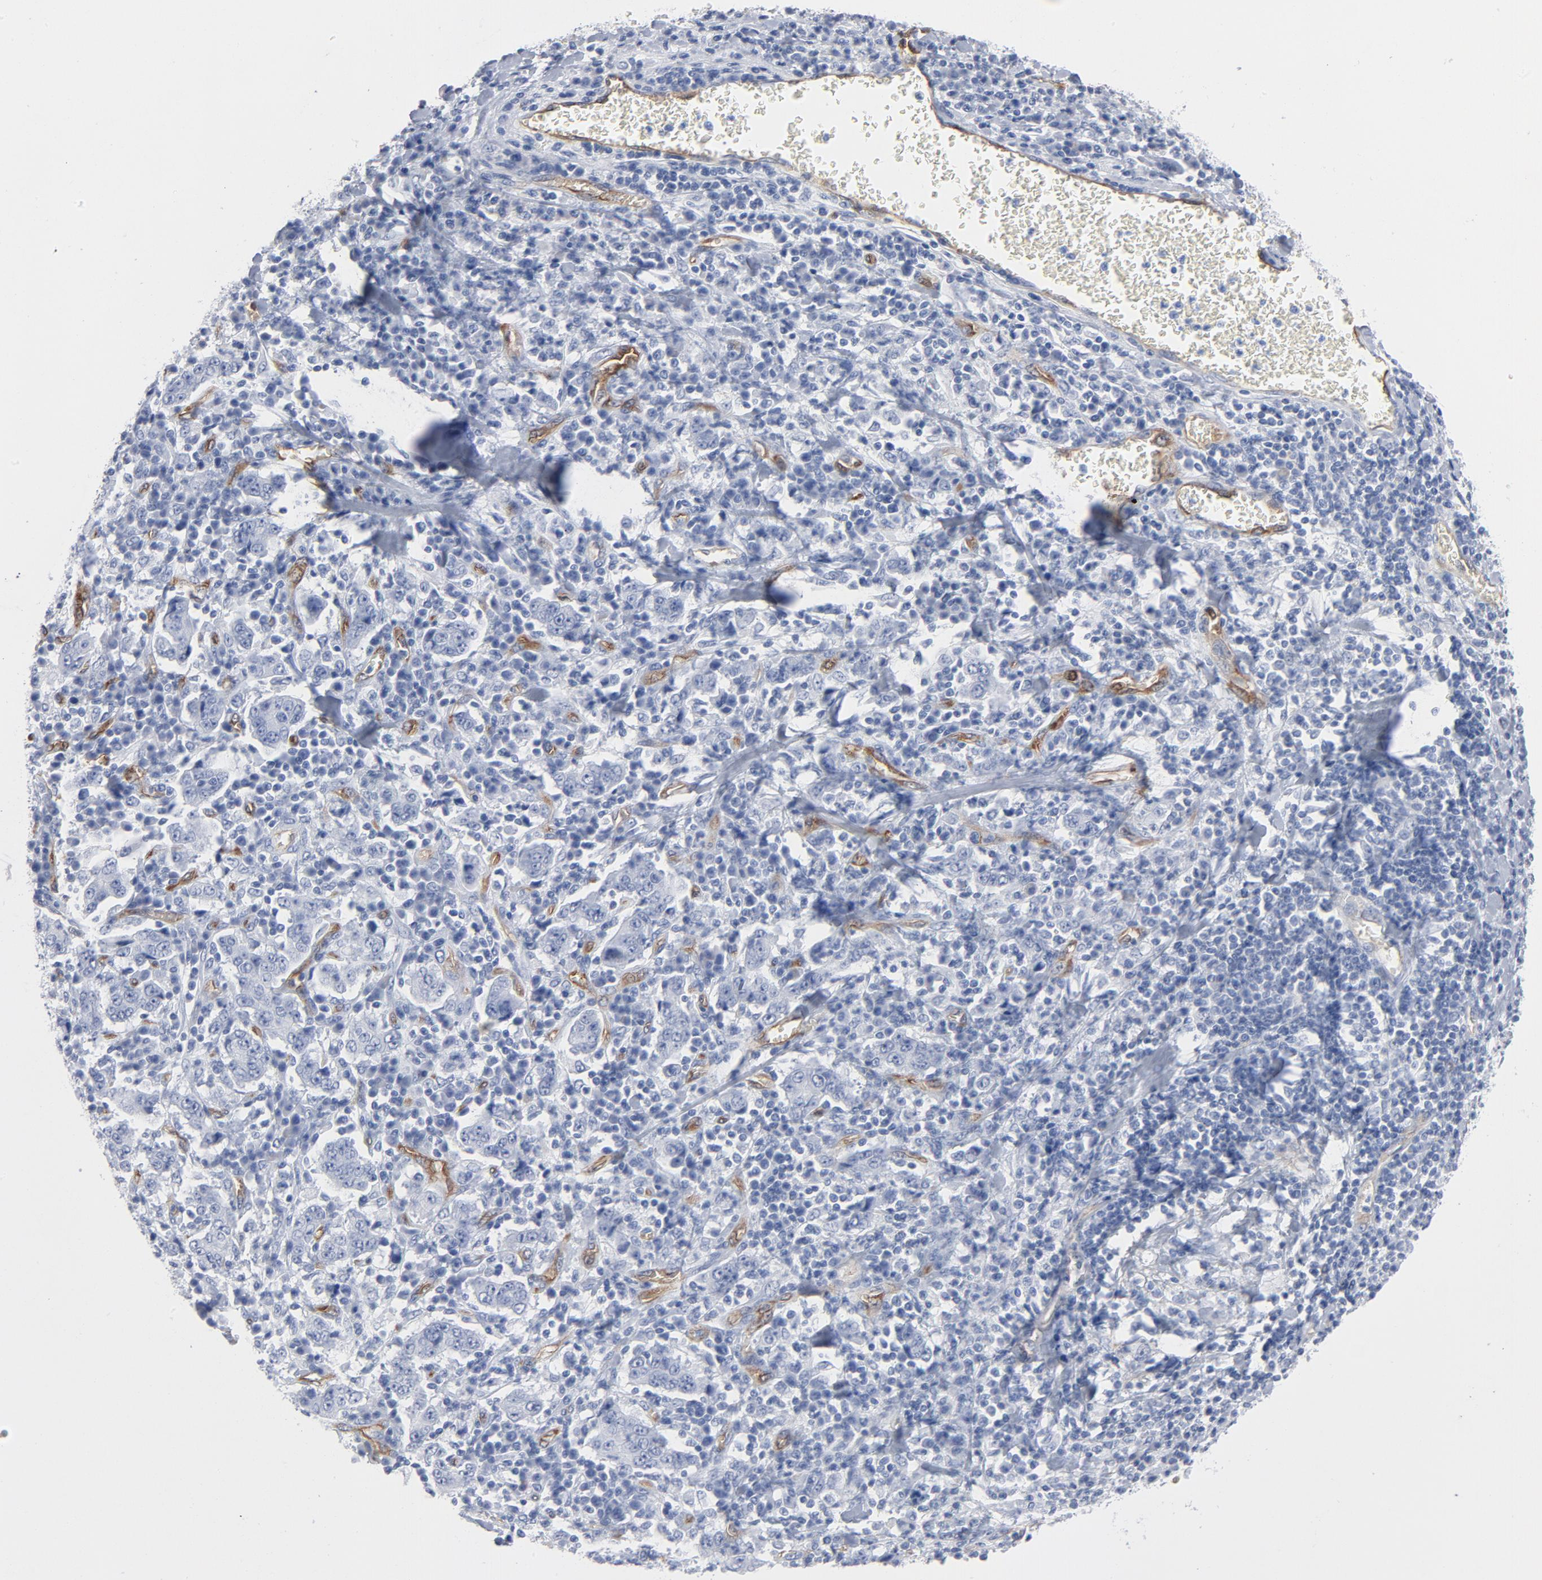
{"staining": {"intensity": "negative", "quantity": "none", "location": "none"}, "tissue": "stomach cancer", "cell_type": "Tumor cells", "image_type": "cancer", "snomed": [{"axis": "morphology", "description": "Normal tissue, NOS"}, {"axis": "morphology", "description": "Adenocarcinoma, NOS"}, {"axis": "topography", "description": "Stomach, upper"}, {"axis": "topography", "description": "Stomach"}], "caption": "Immunohistochemistry of human stomach cancer displays no expression in tumor cells.", "gene": "SHANK3", "patient": {"sex": "male", "age": 59}}